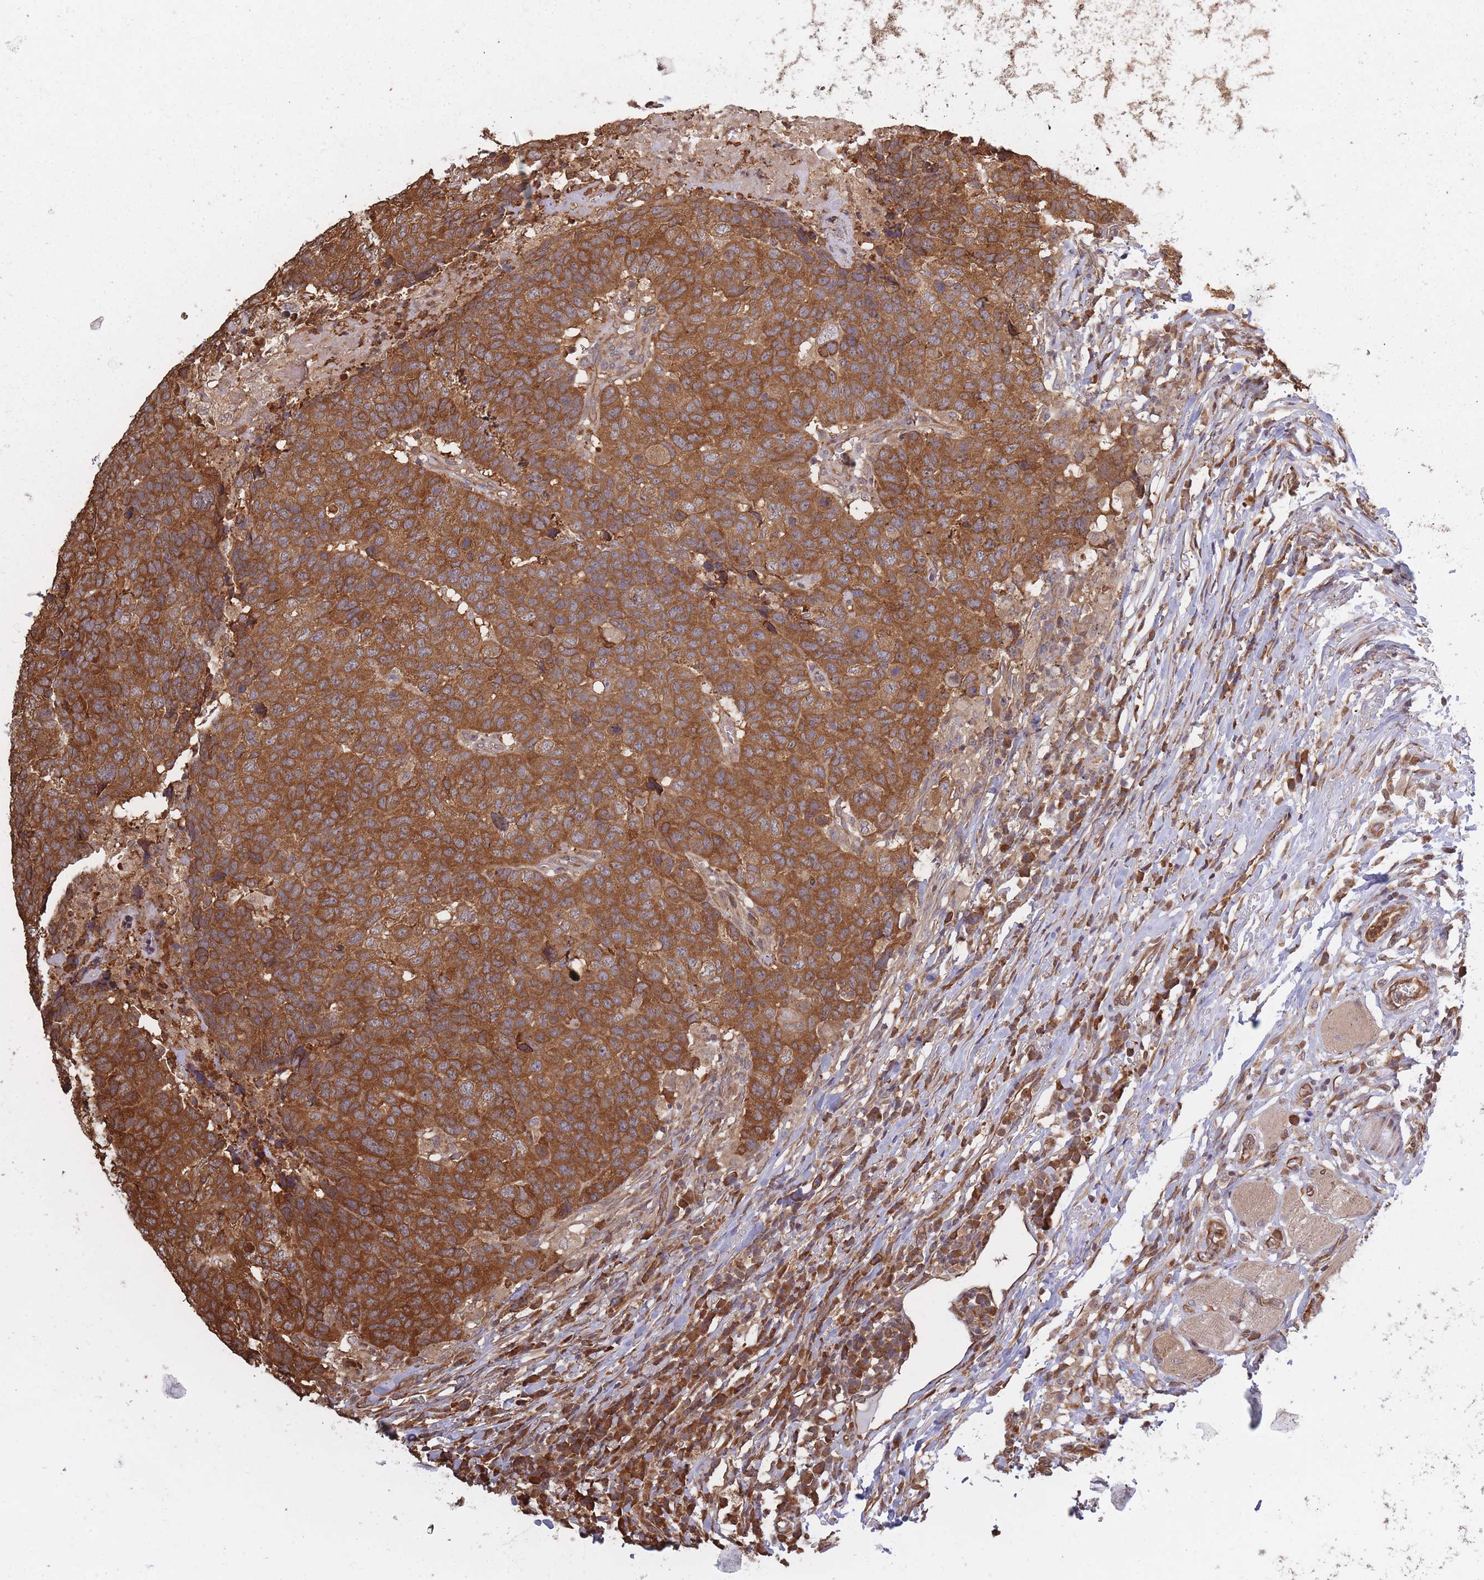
{"staining": {"intensity": "strong", "quantity": ">75%", "location": "cytoplasmic/membranous"}, "tissue": "head and neck cancer", "cell_type": "Tumor cells", "image_type": "cancer", "snomed": [{"axis": "morphology", "description": "Normal tissue, NOS"}, {"axis": "morphology", "description": "Squamous cell carcinoma, NOS"}, {"axis": "topography", "description": "Skeletal muscle"}, {"axis": "topography", "description": "Vascular tissue"}, {"axis": "topography", "description": "Peripheral nerve tissue"}, {"axis": "topography", "description": "Head-Neck"}], "caption": "Approximately >75% of tumor cells in head and neck cancer (squamous cell carcinoma) show strong cytoplasmic/membranous protein expression as visualized by brown immunohistochemical staining.", "gene": "ARL13B", "patient": {"sex": "male", "age": 66}}